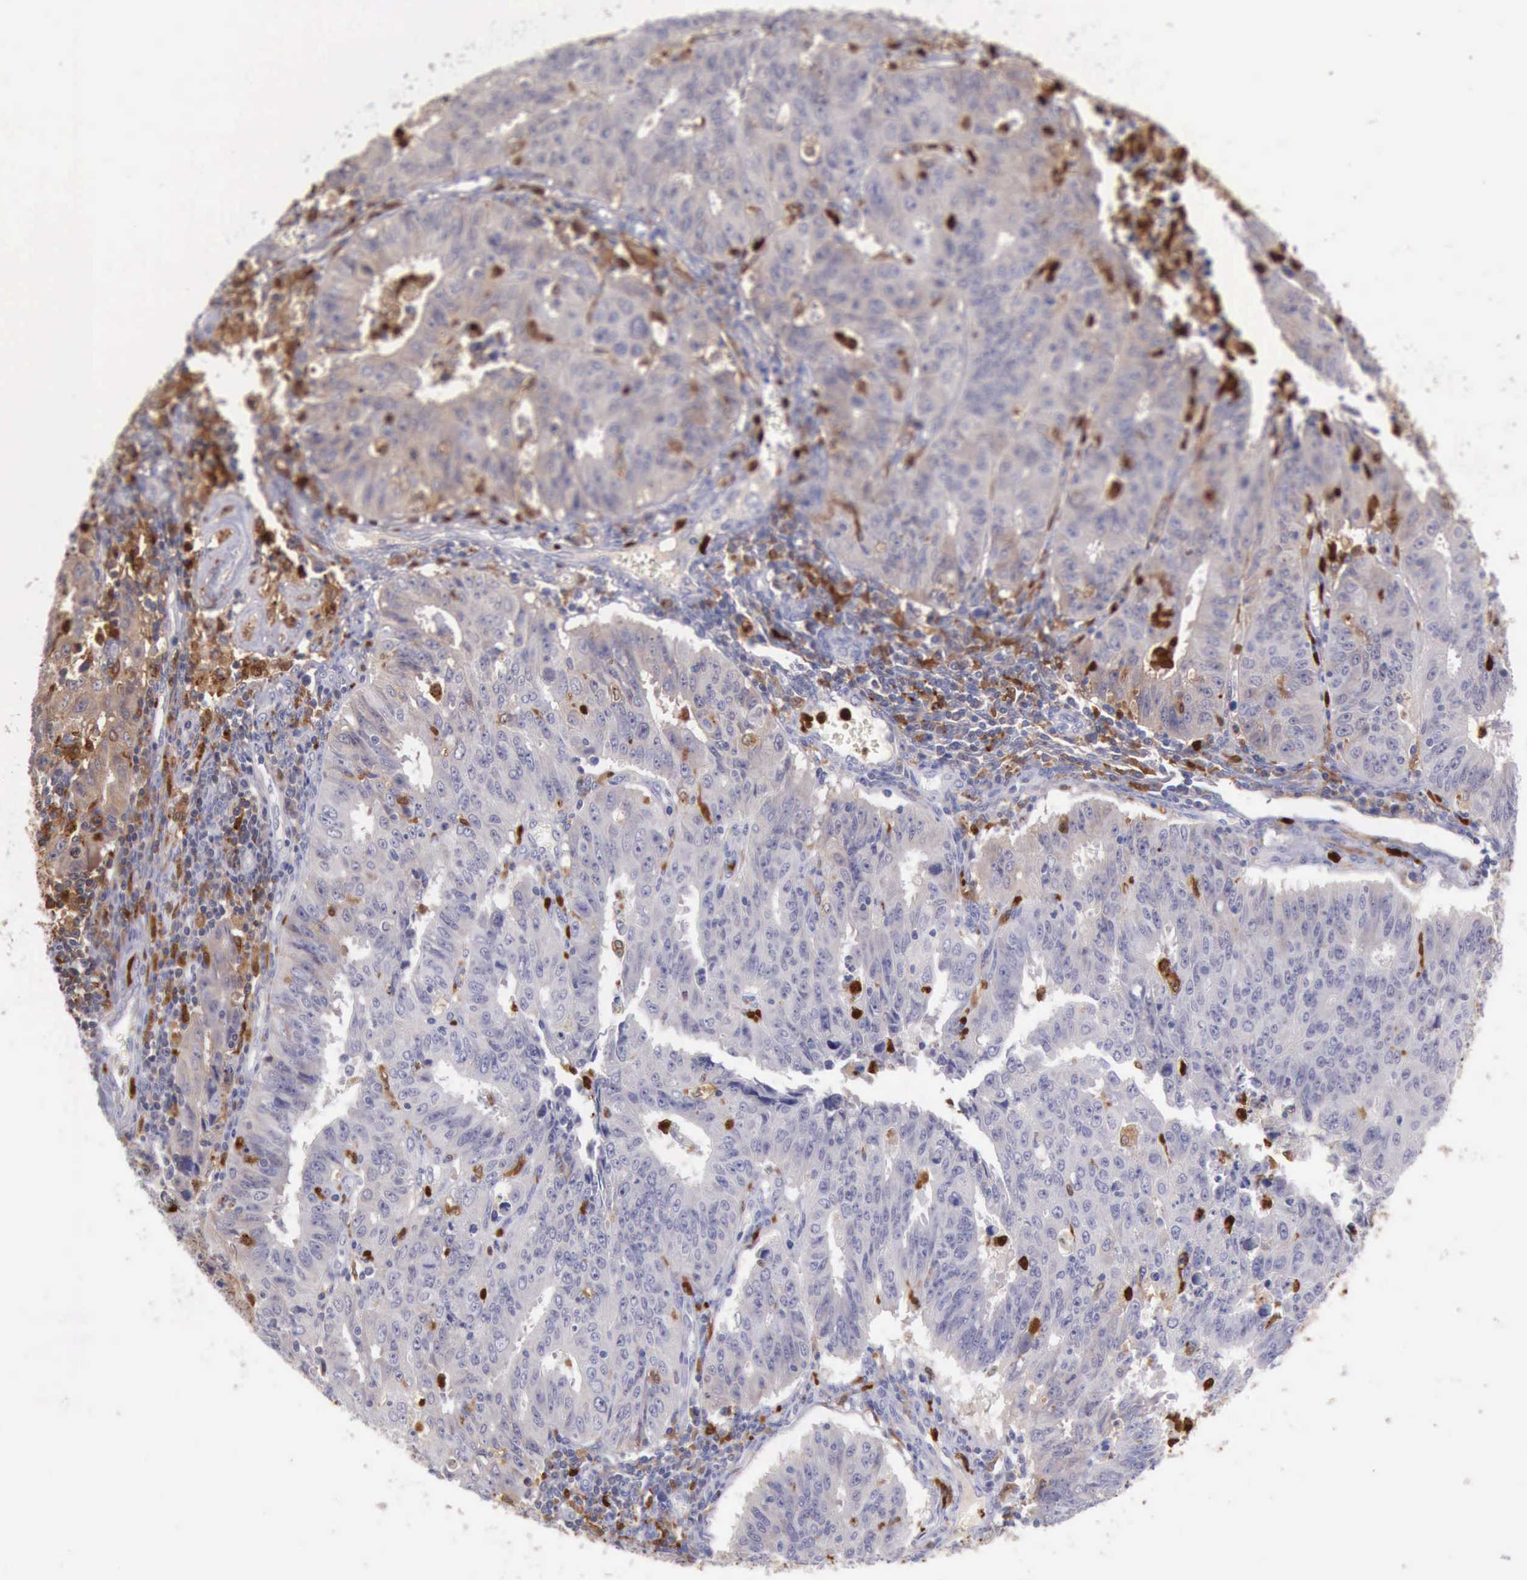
{"staining": {"intensity": "negative", "quantity": "none", "location": "none"}, "tissue": "endometrial cancer", "cell_type": "Tumor cells", "image_type": "cancer", "snomed": [{"axis": "morphology", "description": "Adenocarcinoma, NOS"}, {"axis": "topography", "description": "Endometrium"}], "caption": "This is an IHC histopathology image of human endometrial cancer (adenocarcinoma). There is no expression in tumor cells.", "gene": "CSTA", "patient": {"sex": "female", "age": 42}}